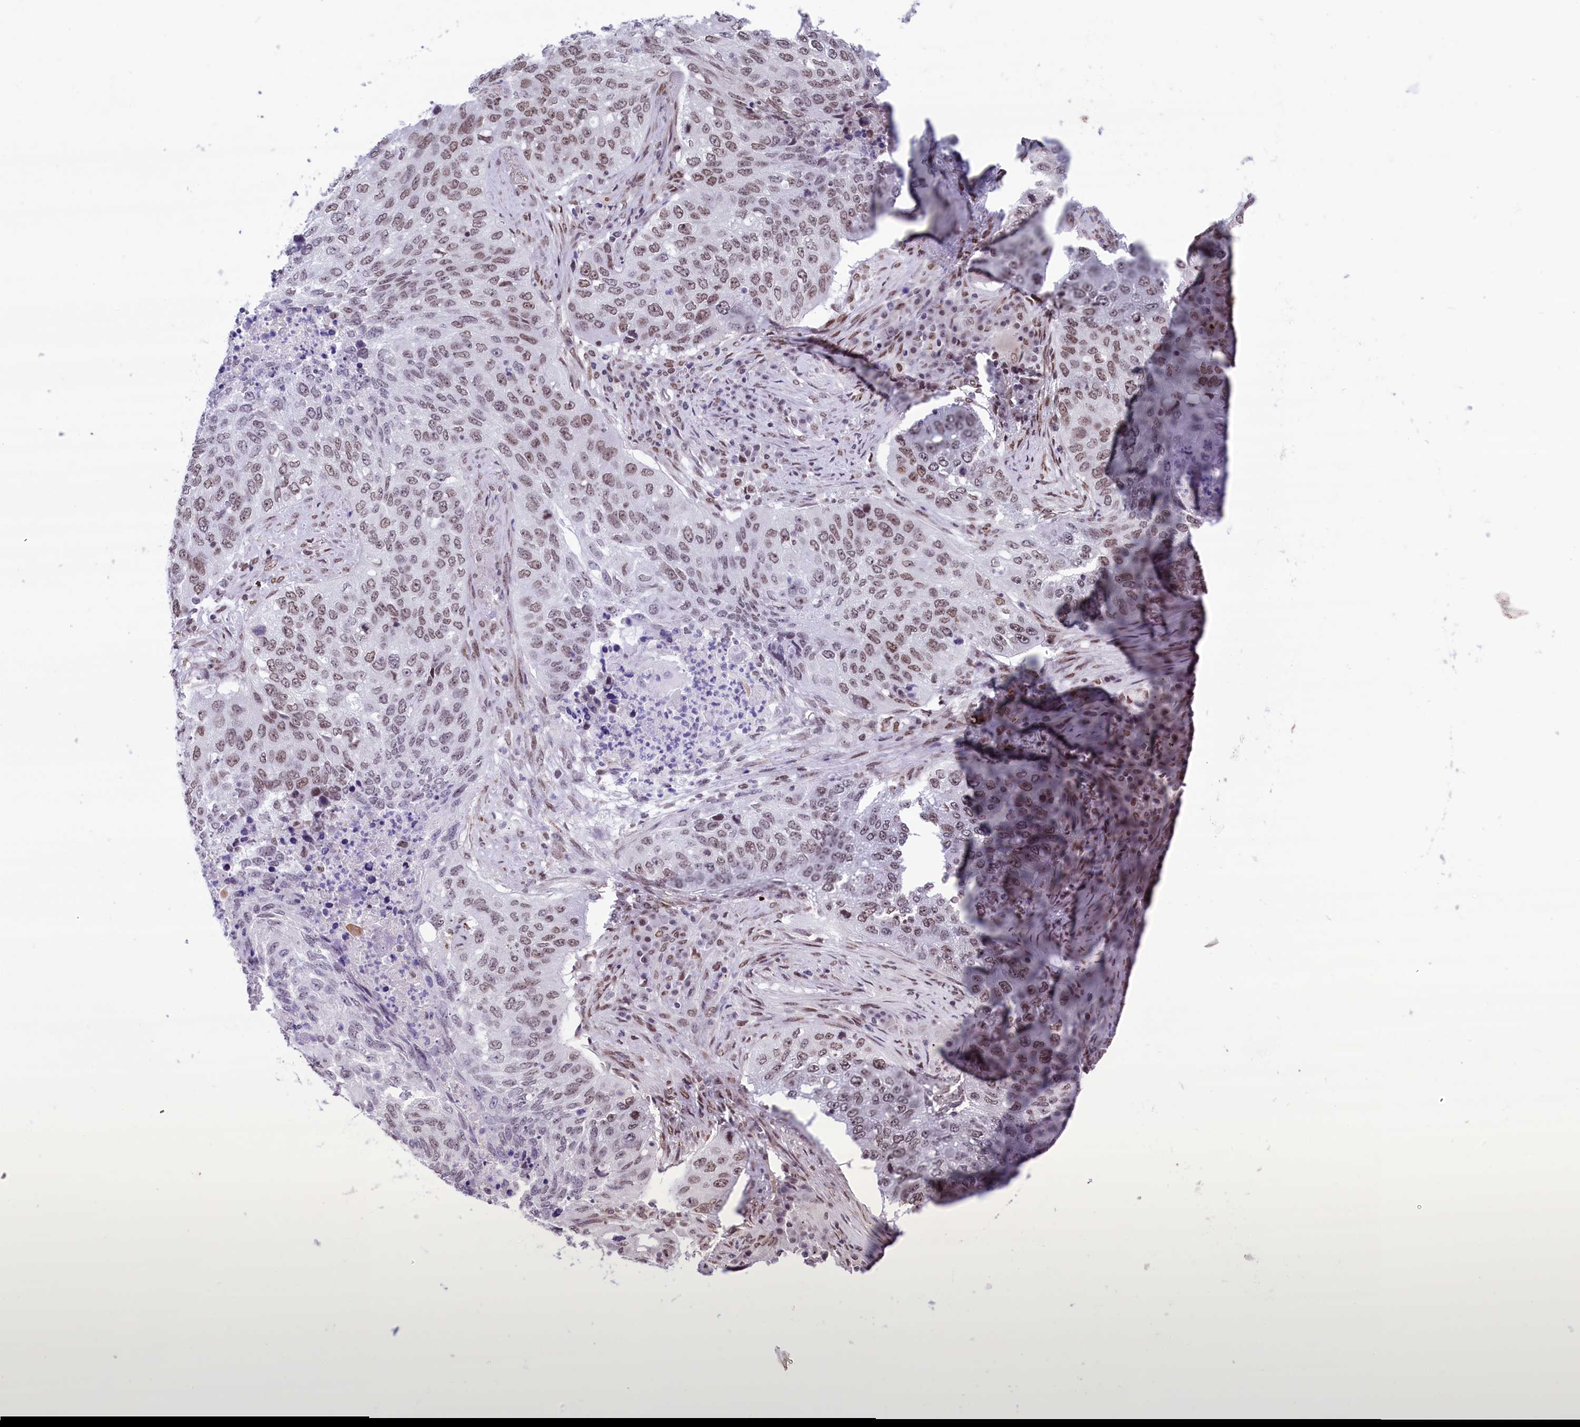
{"staining": {"intensity": "weak", "quantity": ">75%", "location": "nuclear"}, "tissue": "lung cancer", "cell_type": "Tumor cells", "image_type": "cancer", "snomed": [{"axis": "morphology", "description": "Squamous cell carcinoma, NOS"}, {"axis": "topography", "description": "Lung"}], "caption": "Immunohistochemistry photomicrograph of neoplastic tissue: lung squamous cell carcinoma stained using IHC exhibits low levels of weak protein expression localized specifically in the nuclear of tumor cells, appearing as a nuclear brown color.", "gene": "MPHOSPH8", "patient": {"sex": "female", "age": 63}}